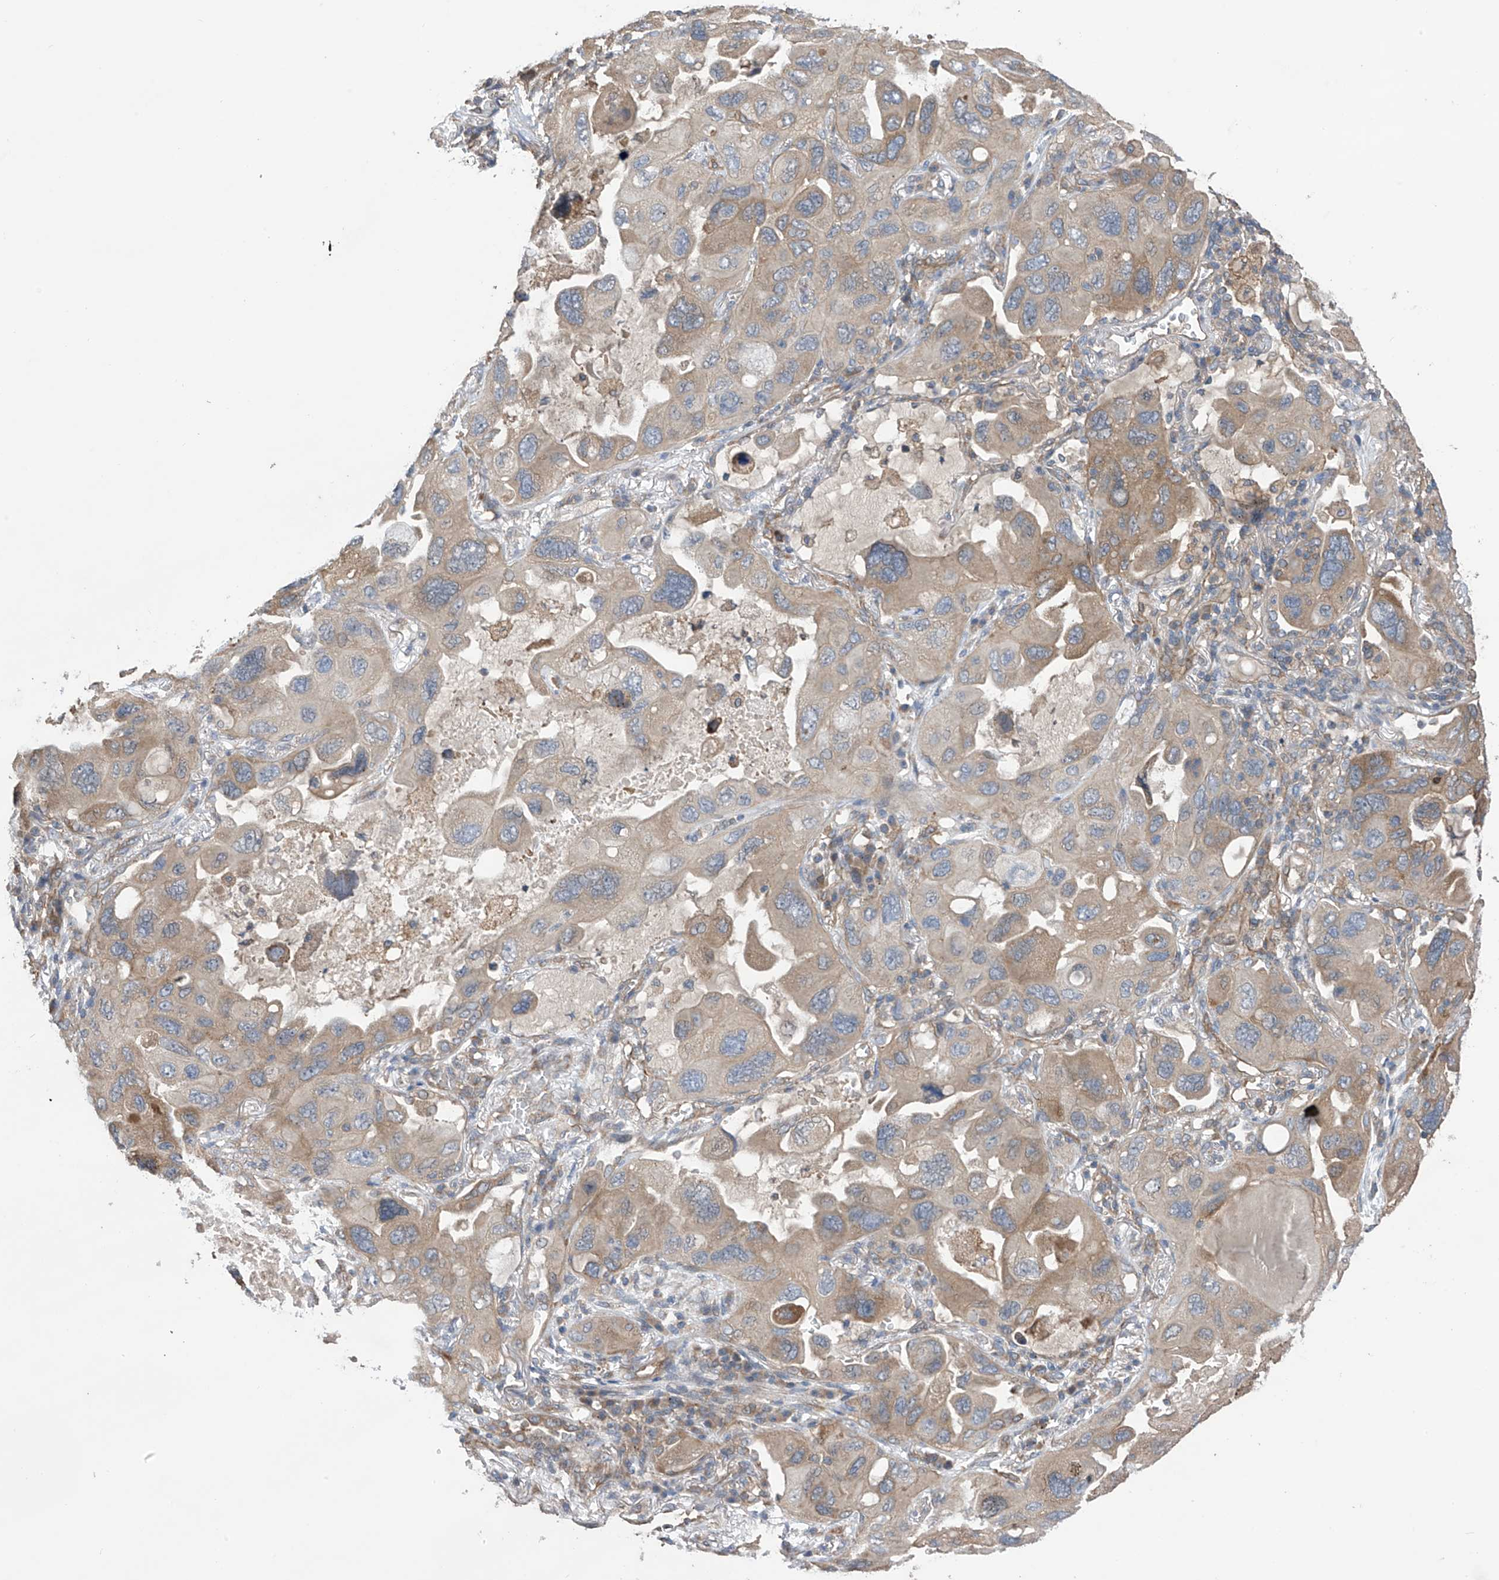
{"staining": {"intensity": "weak", "quantity": ">75%", "location": "cytoplasmic/membranous"}, "tissue": "lung cancer", "cell_type": "Tumor cells", "image_type": "cancer", "snomed": [{"axis": "morphology", "description": "Squamous cell carcinoma, NOS"}, {"axis": "topography", "description": "Lung"}], "caption": "A micrograph of lung squamous cell carcinoma stained for a protein demonstrates weak cytoplasmic/membranous brown staining in tumor cells.", "gene": "PHACTR4", "patient": {"sex": "female", "age": 73}}